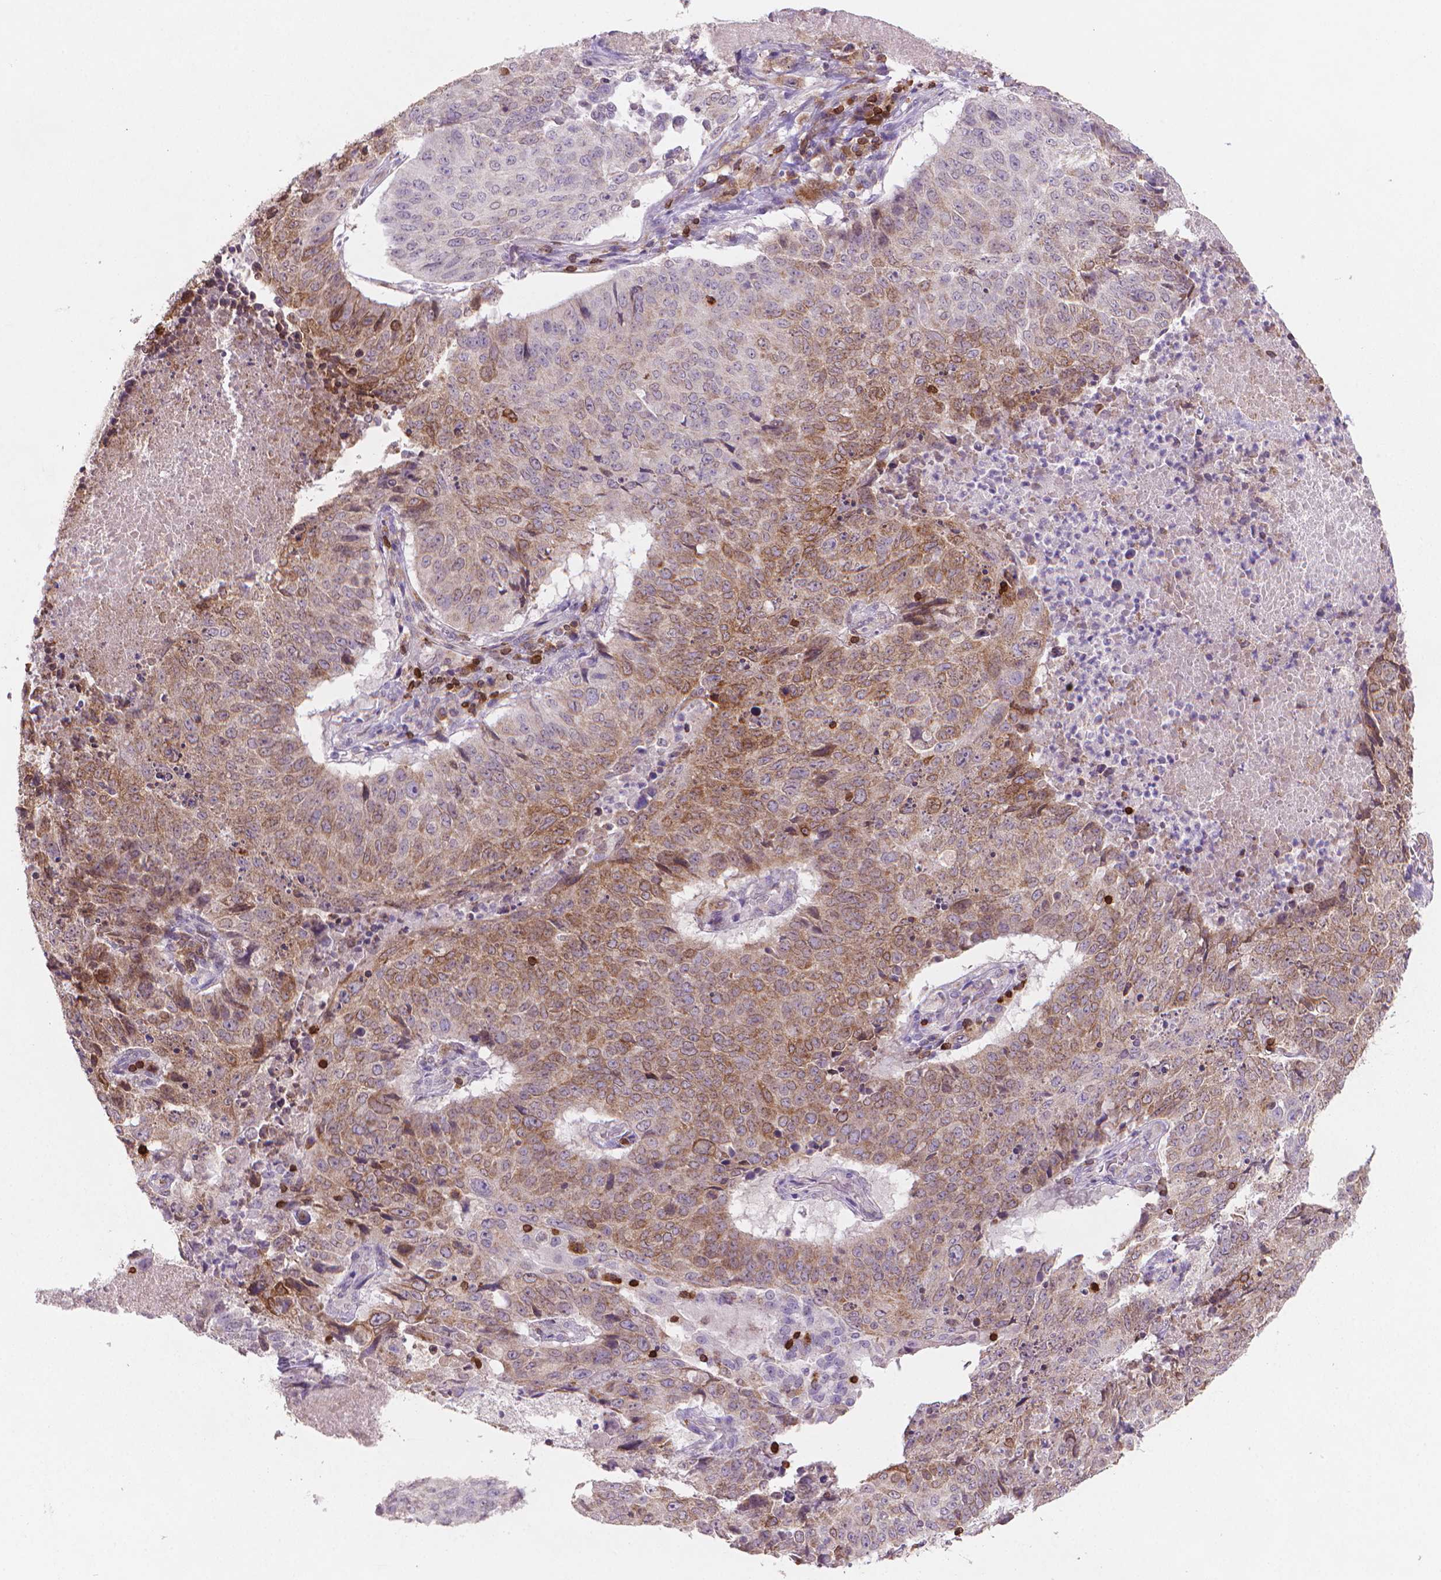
{"staining": {"intensity": "moderate", "quantity": "25%-75%", "location": "cytoplasmic/membranous"}, "tissue": "lung cancer", "cell_type": "Tumor cells", "image_type": "cancer", "snomed": [{"axis": "morphology", "description": "Normal tissue, NOS"}, {"axis": "morphology", "description": "Squamous cell carcinoma, NOS"}, {"axis": "topography", "description": "Bronchus"}, {"axis": "topography", "description": "Lung"}], "caption": "Brown immunohistochemical staining in lung cancer (squamous cell carcinoma) displays moderate cytoplasmic/membranous expression in about 25%-75% of tumor cells.", "gene": "BCL2", "patient": {"sex": "male", "age": 64}}